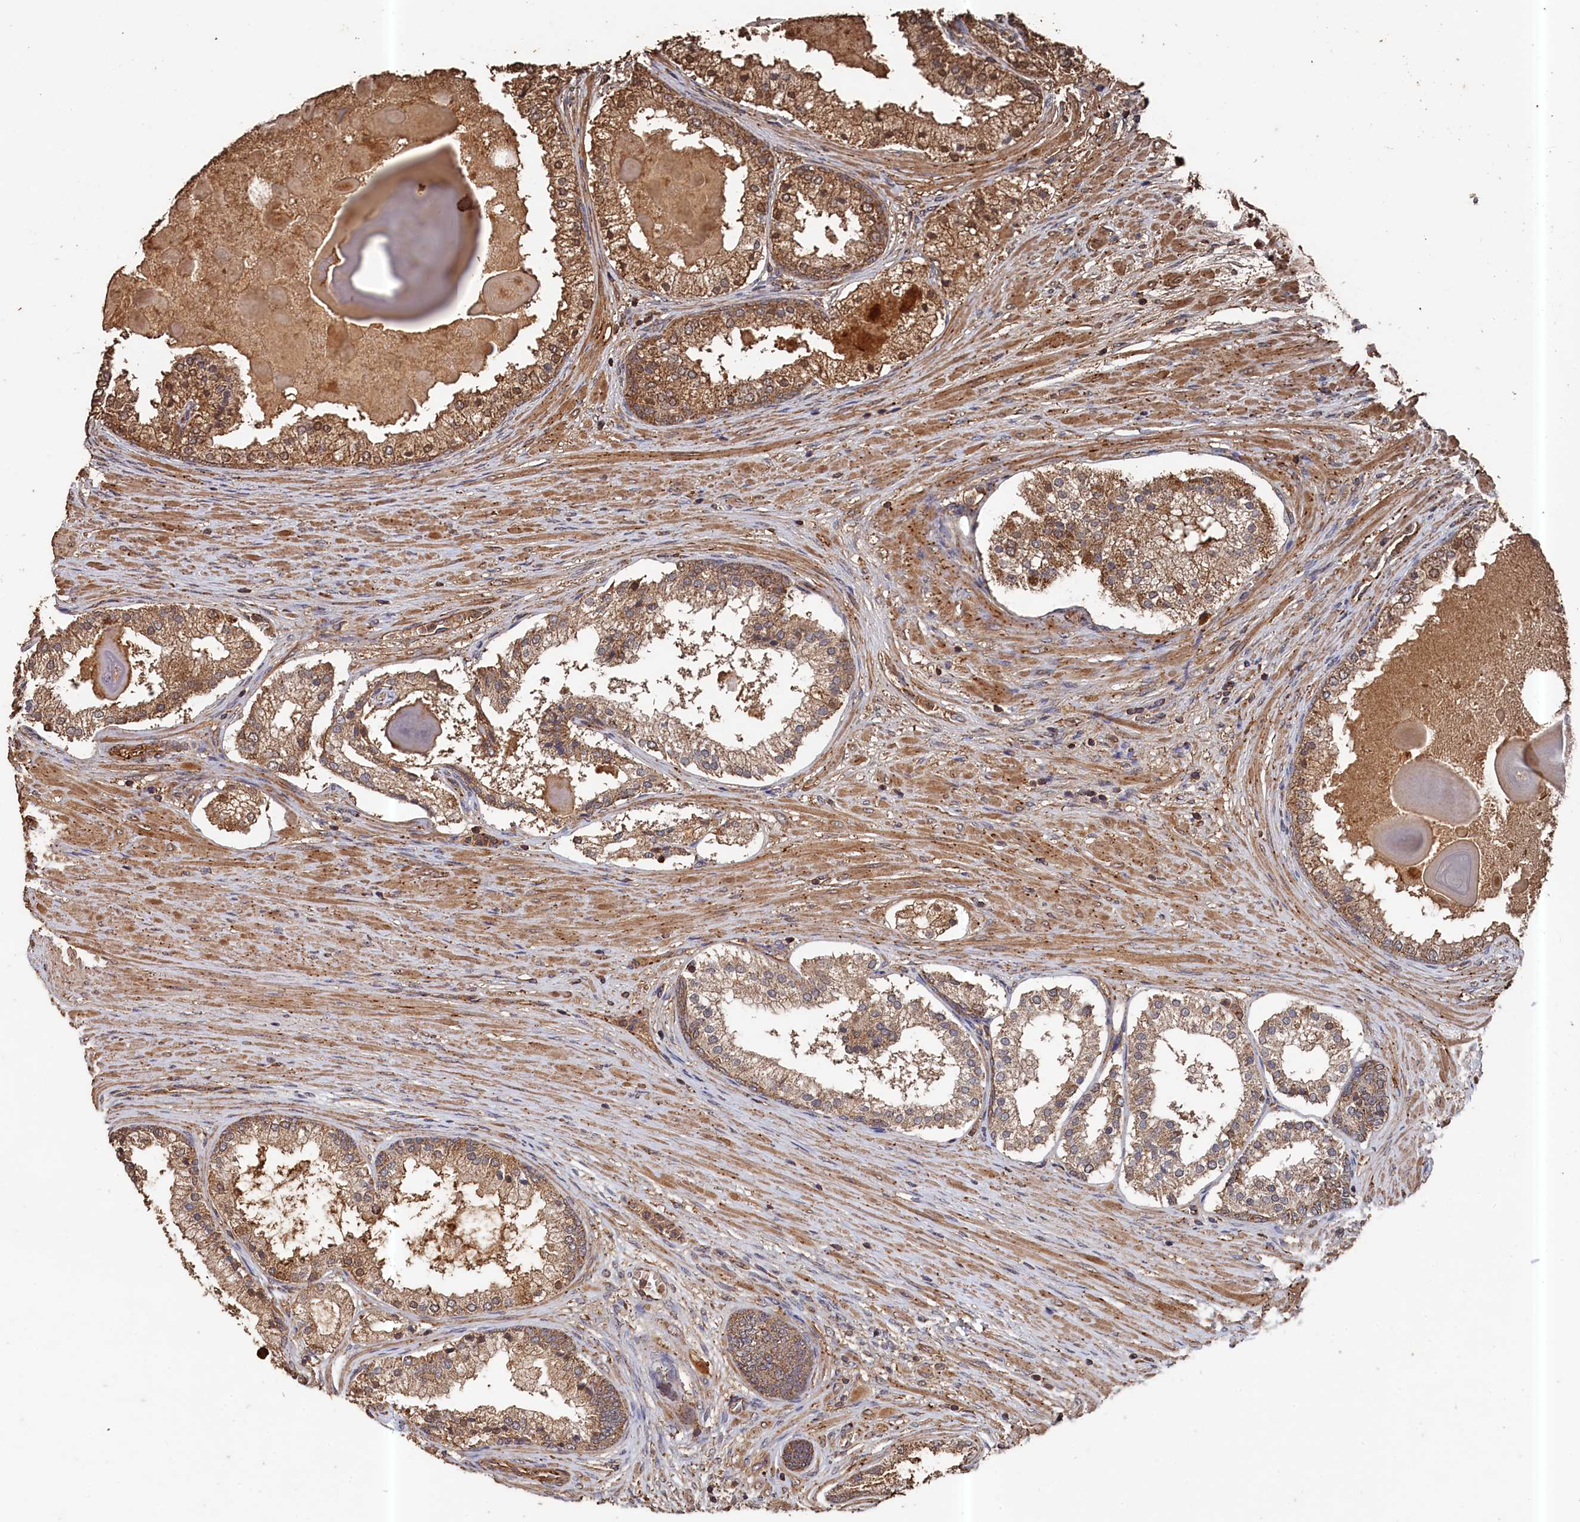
{"staining": {"intensity": "moderate", "quantity": ">75%", "location": "cytoplasmic/membranous"}, "tissue": "prostate cancer", "cell_type": "Tumor cells", "image_type": "cancer", "snomed": [{"axis": "morphology", "description": "Adenocarcinoma, Low grade"}, {"axis": "topography", "description": "Prostate"}], "caption": "Immunohistochemical staining of prostate low-grade adenocarcinoma exhibits moderate cytoplasmic/membranous protein positivity in about >75% of tumor cells. (Stains: DAB (3,3'-diaminobenzidine) in brown, nuclei in blue, Microscopy: brightfield microscopy at high magnification).", "gene": "SNX33", "patient": {"sex": "male", "age": 59}}